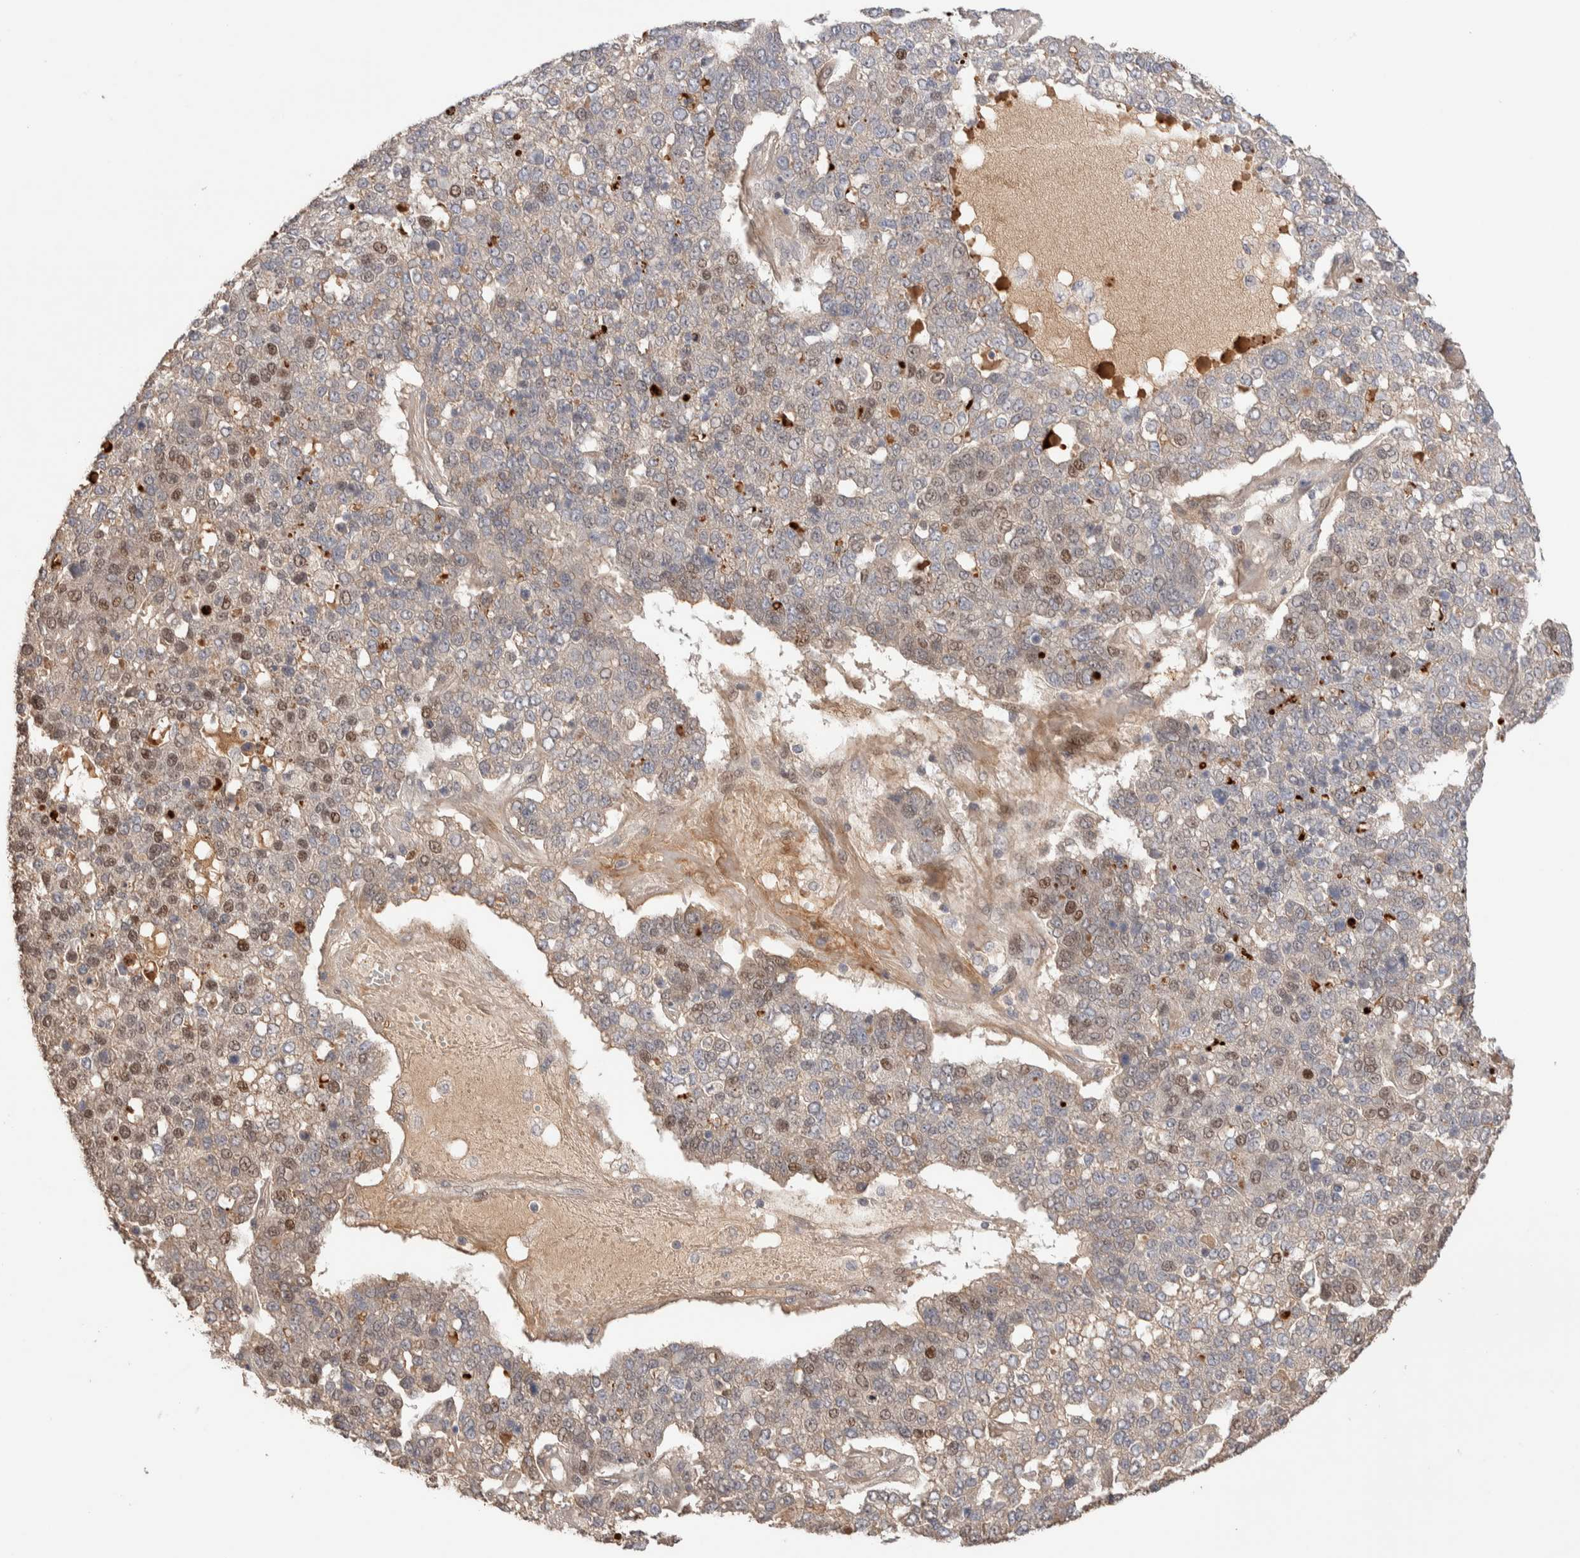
{"staining": {"intensity": "moderate", "quantity": "<25%", "location": "nuclear"}, "tissue": "pancreatic cancer", "cell_type": "Tumor cells", "image_type": "cancer", "snomed": [{"axis": "morphology", "description": "Adenocarcinoma, NOS"}, {"axis": "topography", "description": "Pancreas"}], "caption": "Protein expression analysis of pancreatic cancer (adenocarcinoma) shows moderate nuclear expression in about <25% of tumor cells.", "gene": "PRDM15", "patient": {"sex": "female", "age": 61}}